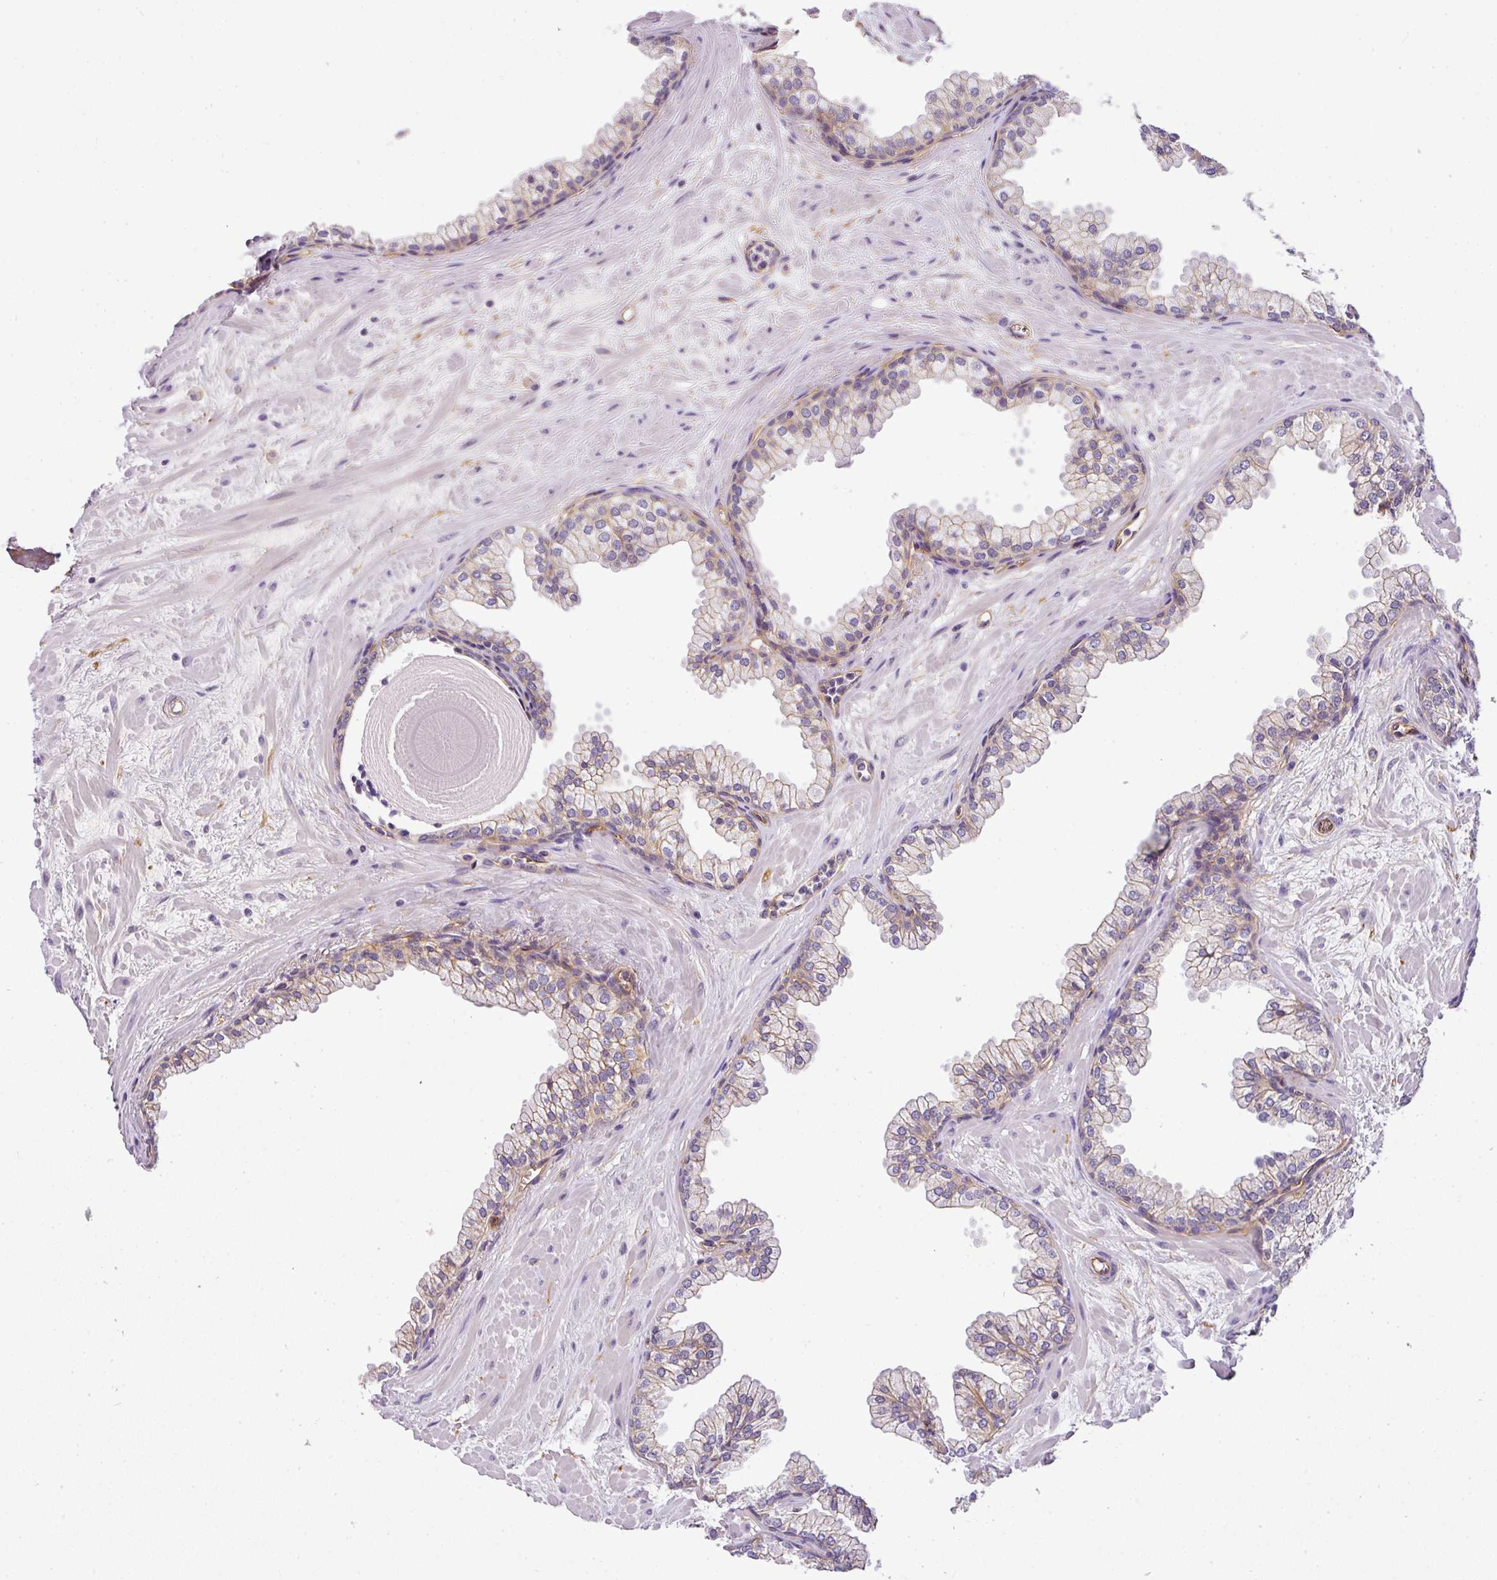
{"staining": {"intensity": "moderate", "quantity": "25%-75%", "location": "cytoplasmic/membranous"}, "tissue": "prostate", "cell_type": "Glandular cells", "image_type": "normal", "snomed": [{"axis": "morphology", "description": "Normal tissue, NOS"}, {"axis": "topography", "description": "Prostate"}, {"axis": "topography", "description": "Peripheral nerve tissue"}], "caption": "IHC micrograph of benign human prostate stained for a protein (brown), which reveals medium levels of moderate cytoplasmic/membranous positivity in about 25%-75% of glandular cells.", "gene": "OR11H4", "patient": {"sex": "male", "age": 61}}